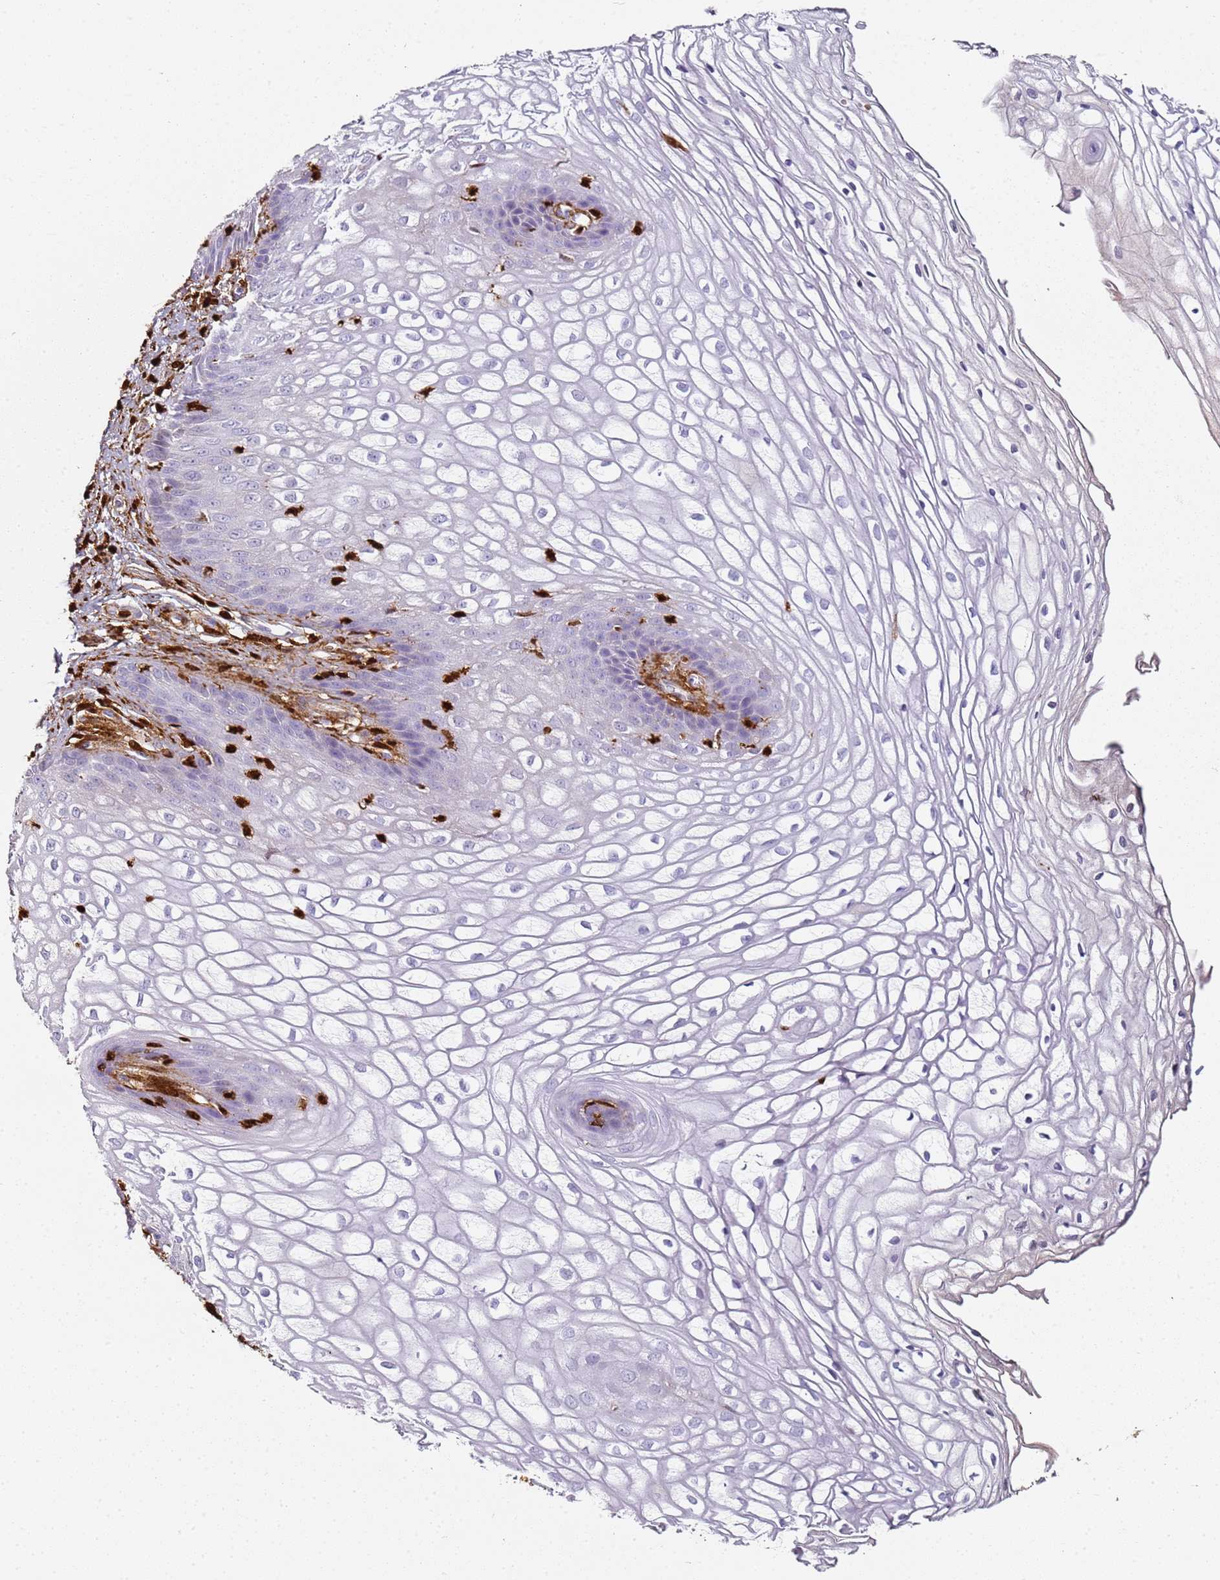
{"staining": {"intensity": "negative", "quantity": "none", "location": "none"}, "tissue": "vagina", "cell_type": "Squamous epithelial cells", "image_type": "normal", "snomed": [{"axis": "morphology", "description": "Normal tissue, NOS"}, {"axis": "topography", "description": "Vagina"}], "caption": "Human vagina stained for a protein using IHC displays no expression in squamous epithelial cells.", "gene": "S100A4", "patient": {"sex": "female", "age": 34}}